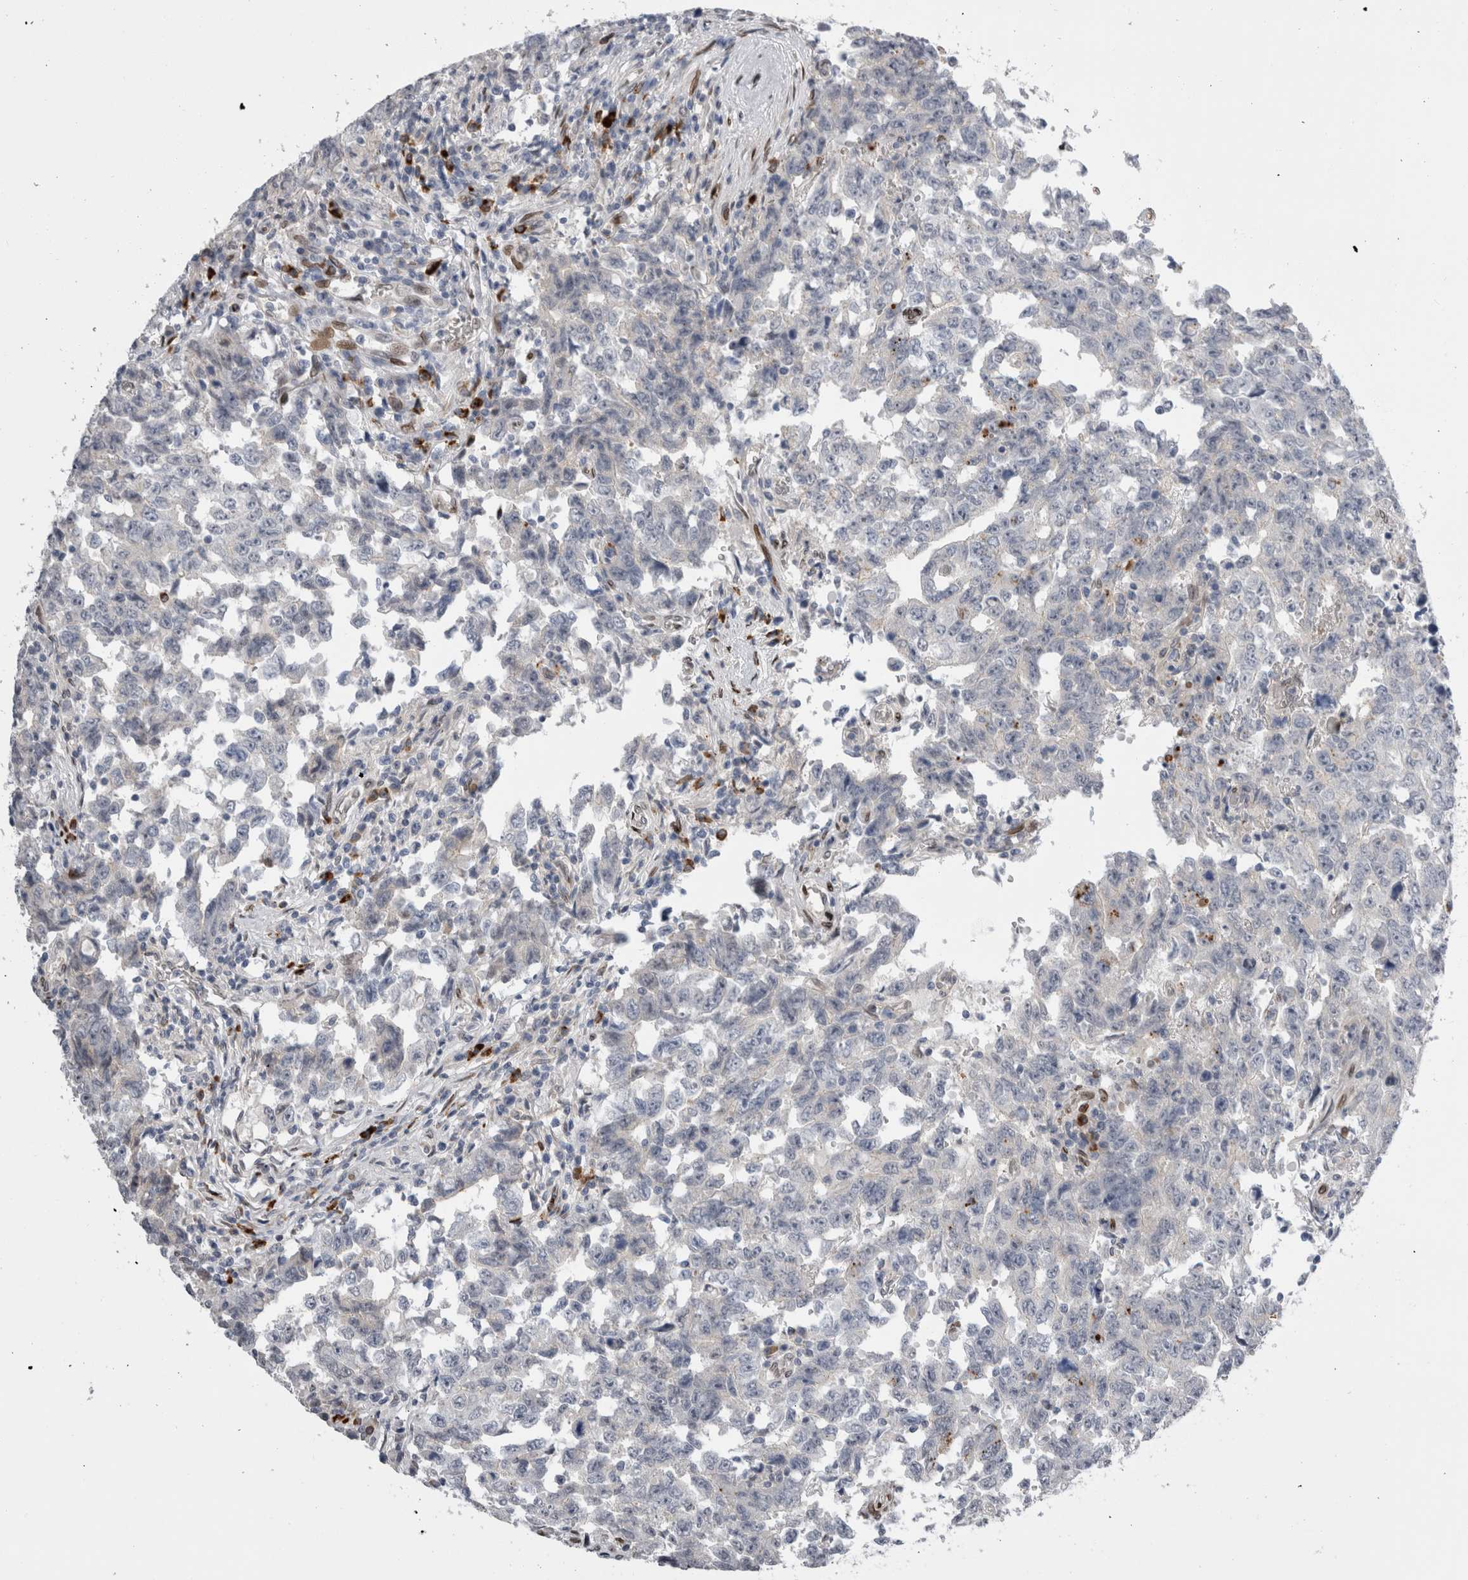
{"staining": {"intensity": "negative", "quantity": "none", "location": "none"}, "tissue": "testis cancer", "cell_type": "Tumor cells", "image_type": "cancer", "snomed": [{"axis": "morphology", "description": "Carcinoma, Embryonal, NOS"}, {"axis": "topography", "description": "Testis"}], "caption": "A micrograph of human embryonal carcinoma (testis) is negative for staining in tumor cells.", "gene": "DMTN", "patient": {"sex": "male", "age": 26}}